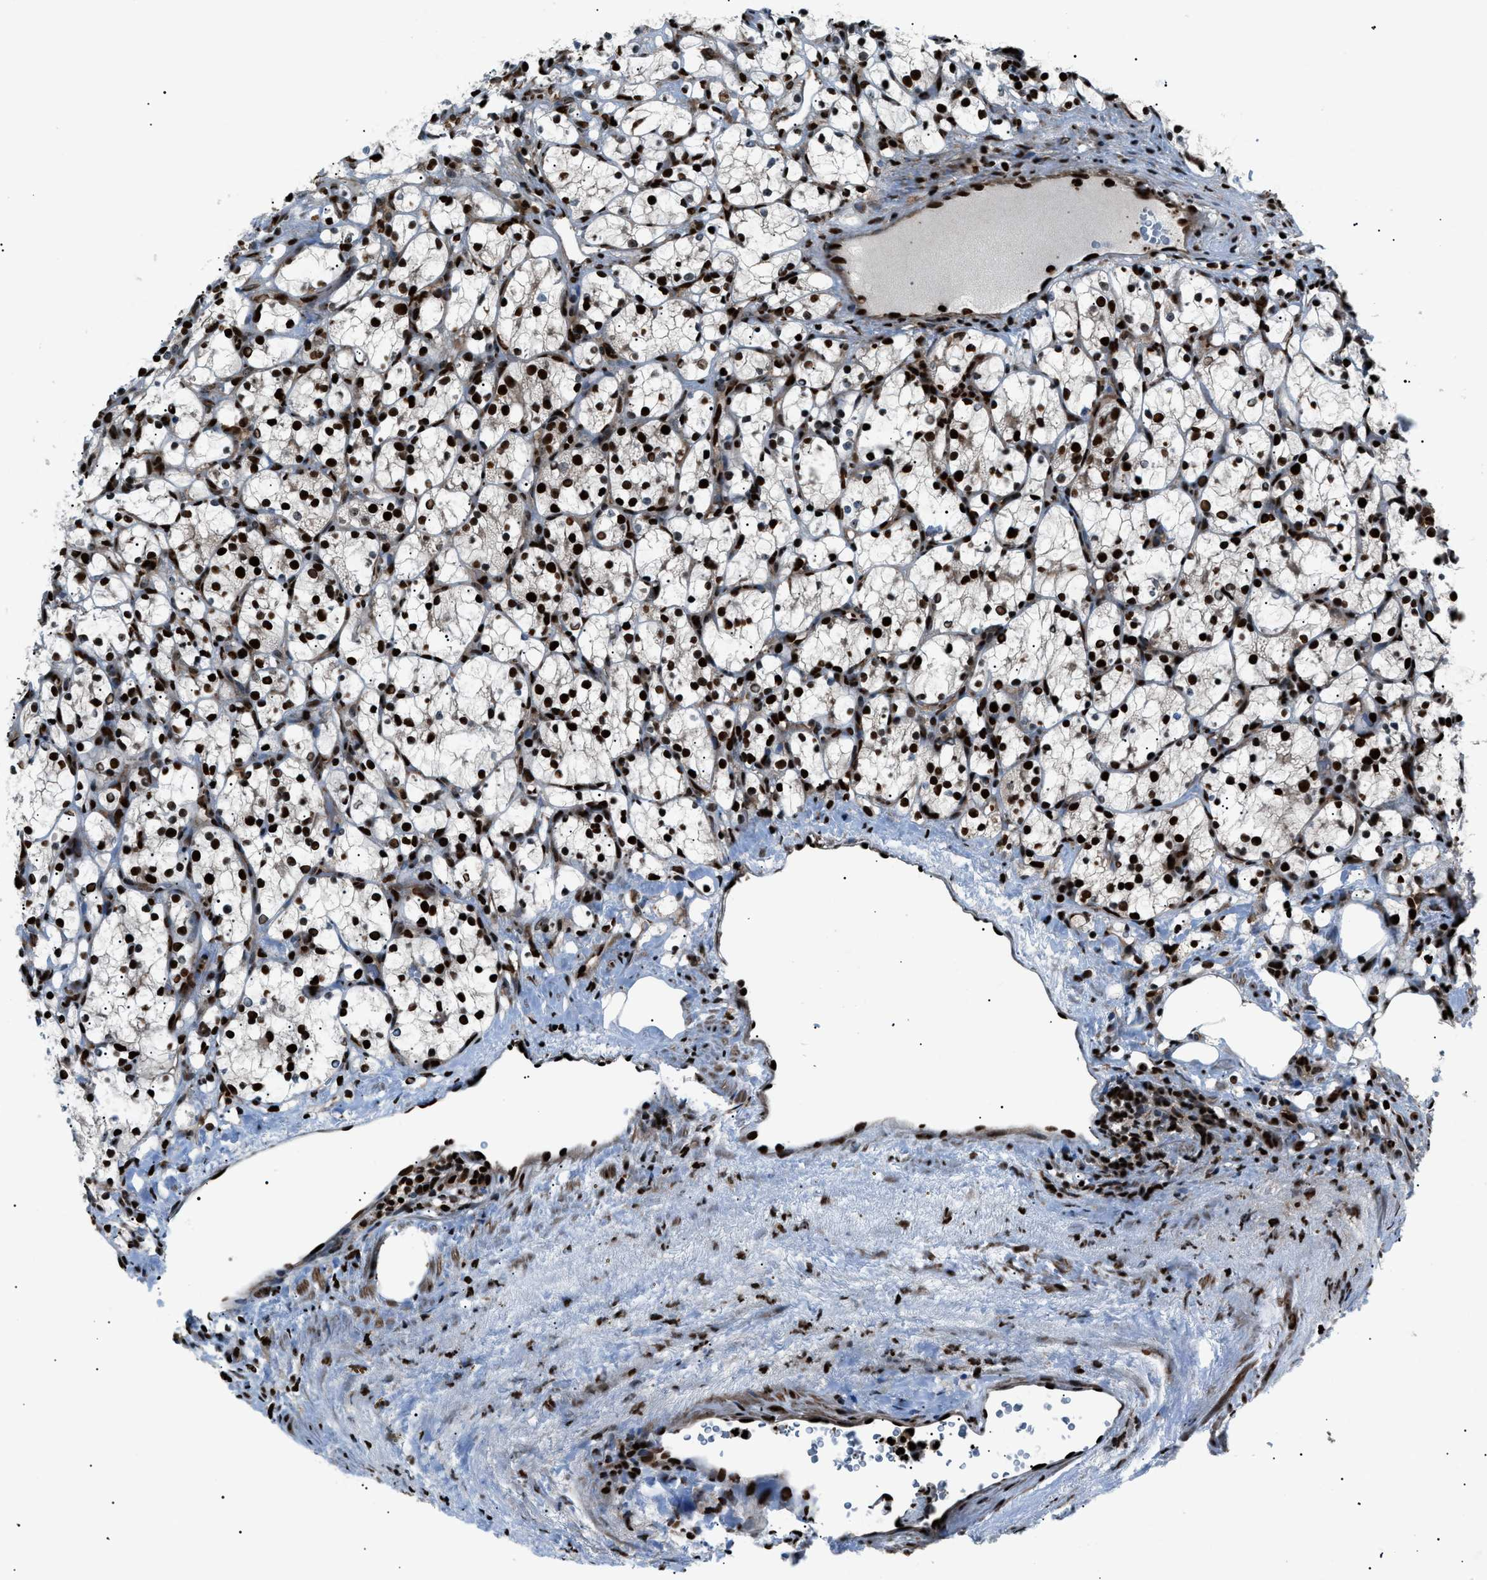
{"staining": {"intensity": "strong", "quantity": ">75%", "location": "nuclear"}, "tissue": "renal cancer", "cell_type": "Tumor cells", "image_type": "cancer", "snomed": [{"axis": "morphology", "description": "Adenocarcinoma, NOS"}, {"axis": "topography", "description": "Kidney"}], "caption": "This is an image of immunohistochemistry staining of renal cancer, which shows strong staining in the nuclear of tumor cells.", "gene": "PRKX", "patient": {"sex": "female", "age": 69}}